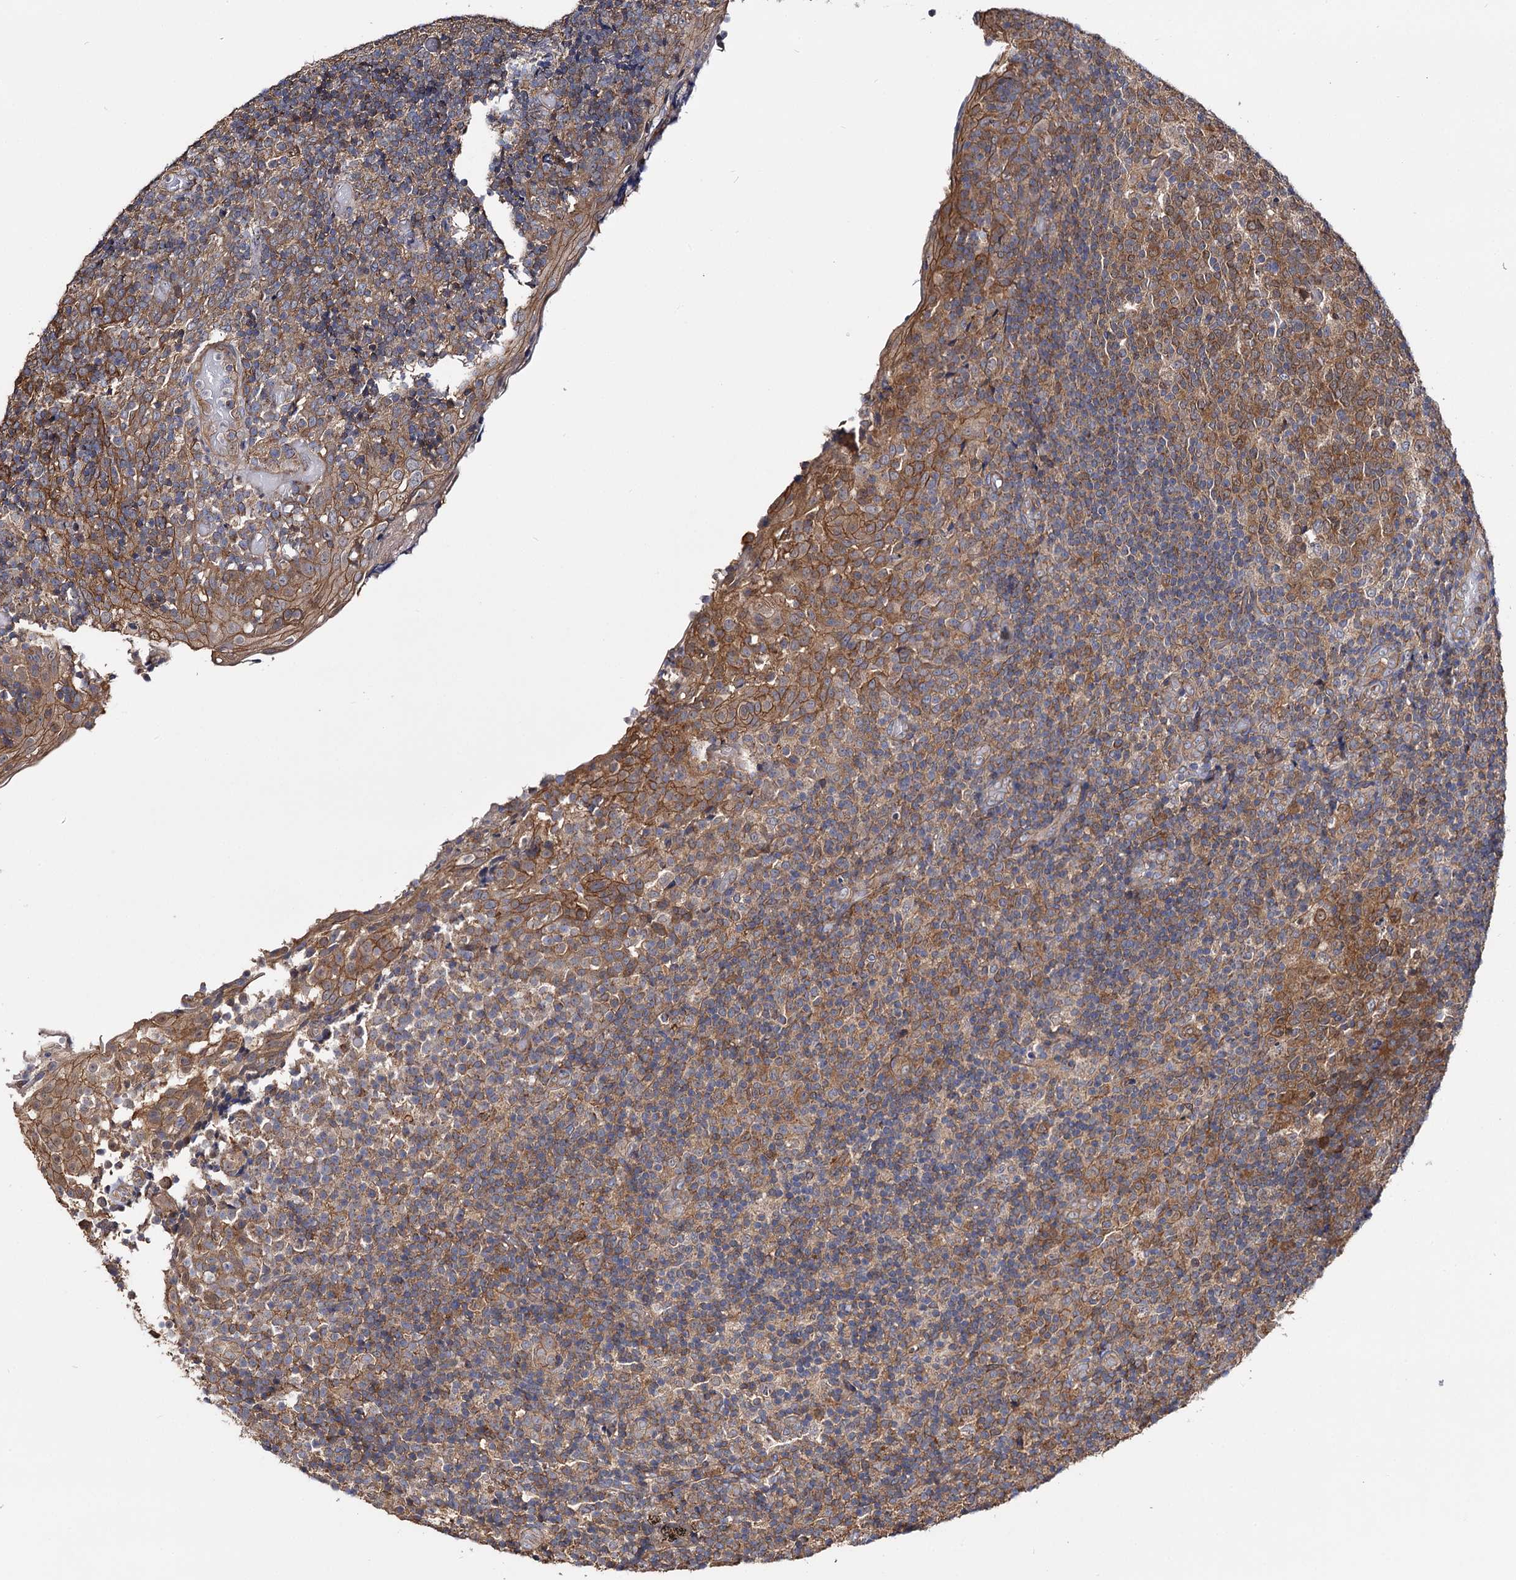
{"staining": {"intensity": "moderate", "quantity": ">75%", "location": "cytoplasmic/membranous"}, "tissue": "tonsil", "cell_type": "Germinal center cells", "image_type": "normal", "snomed": [{"axis": "morphology", "description": "Normal tissue, NOS"}, {"axis": "topography", "description": "Tonsil"}], "caption": "This histopathology image displays immunohistochemistry staining of unremarkable human tonsil, with medium moderate cytoplasmic/membranous expression in about >75% of germinal center cells.", "gene": "IDI1", "patient": {"sex": "female", "age": 19}}